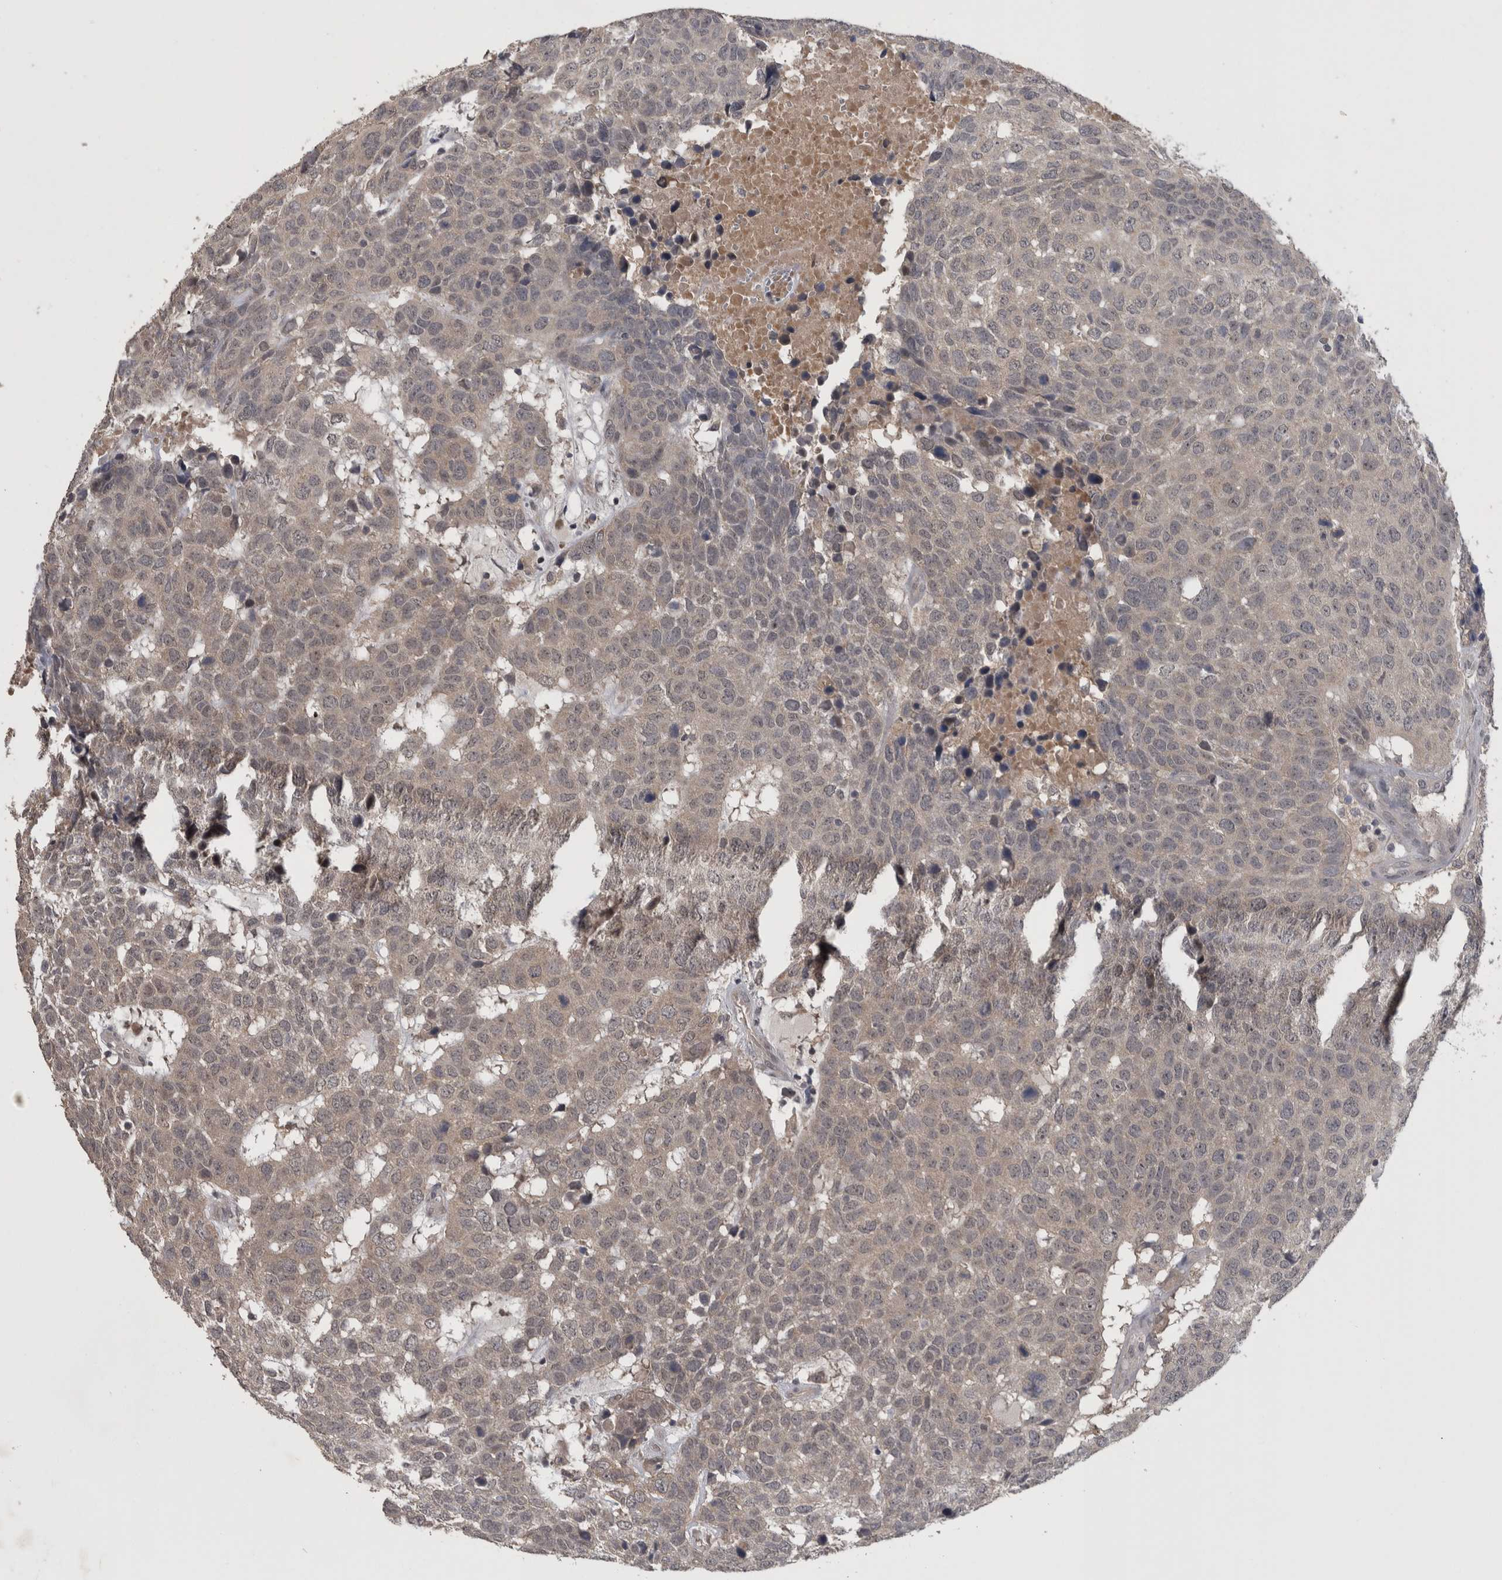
{"staining": {"intensity": "weak", "quantity": "<25%", "location": "cytoplasmic/membranous"}, "tissue": "head and neck cancer", "cell_type": "Tumor cells", "image_type": "cancer", "snomed": [{"axis": "morphology", "description": "Squamous cell carcinoma, NOS"}, {"axis": "topography", "description": "Head-Neck"}], "caption": "High power microscopy micrograph of an IHC image of head and neck squamous cell carcinoma, revealing no significant expression in tumor cells.", "gene": "ZNF114", "patient": {"sex": "male", "age": 66}}